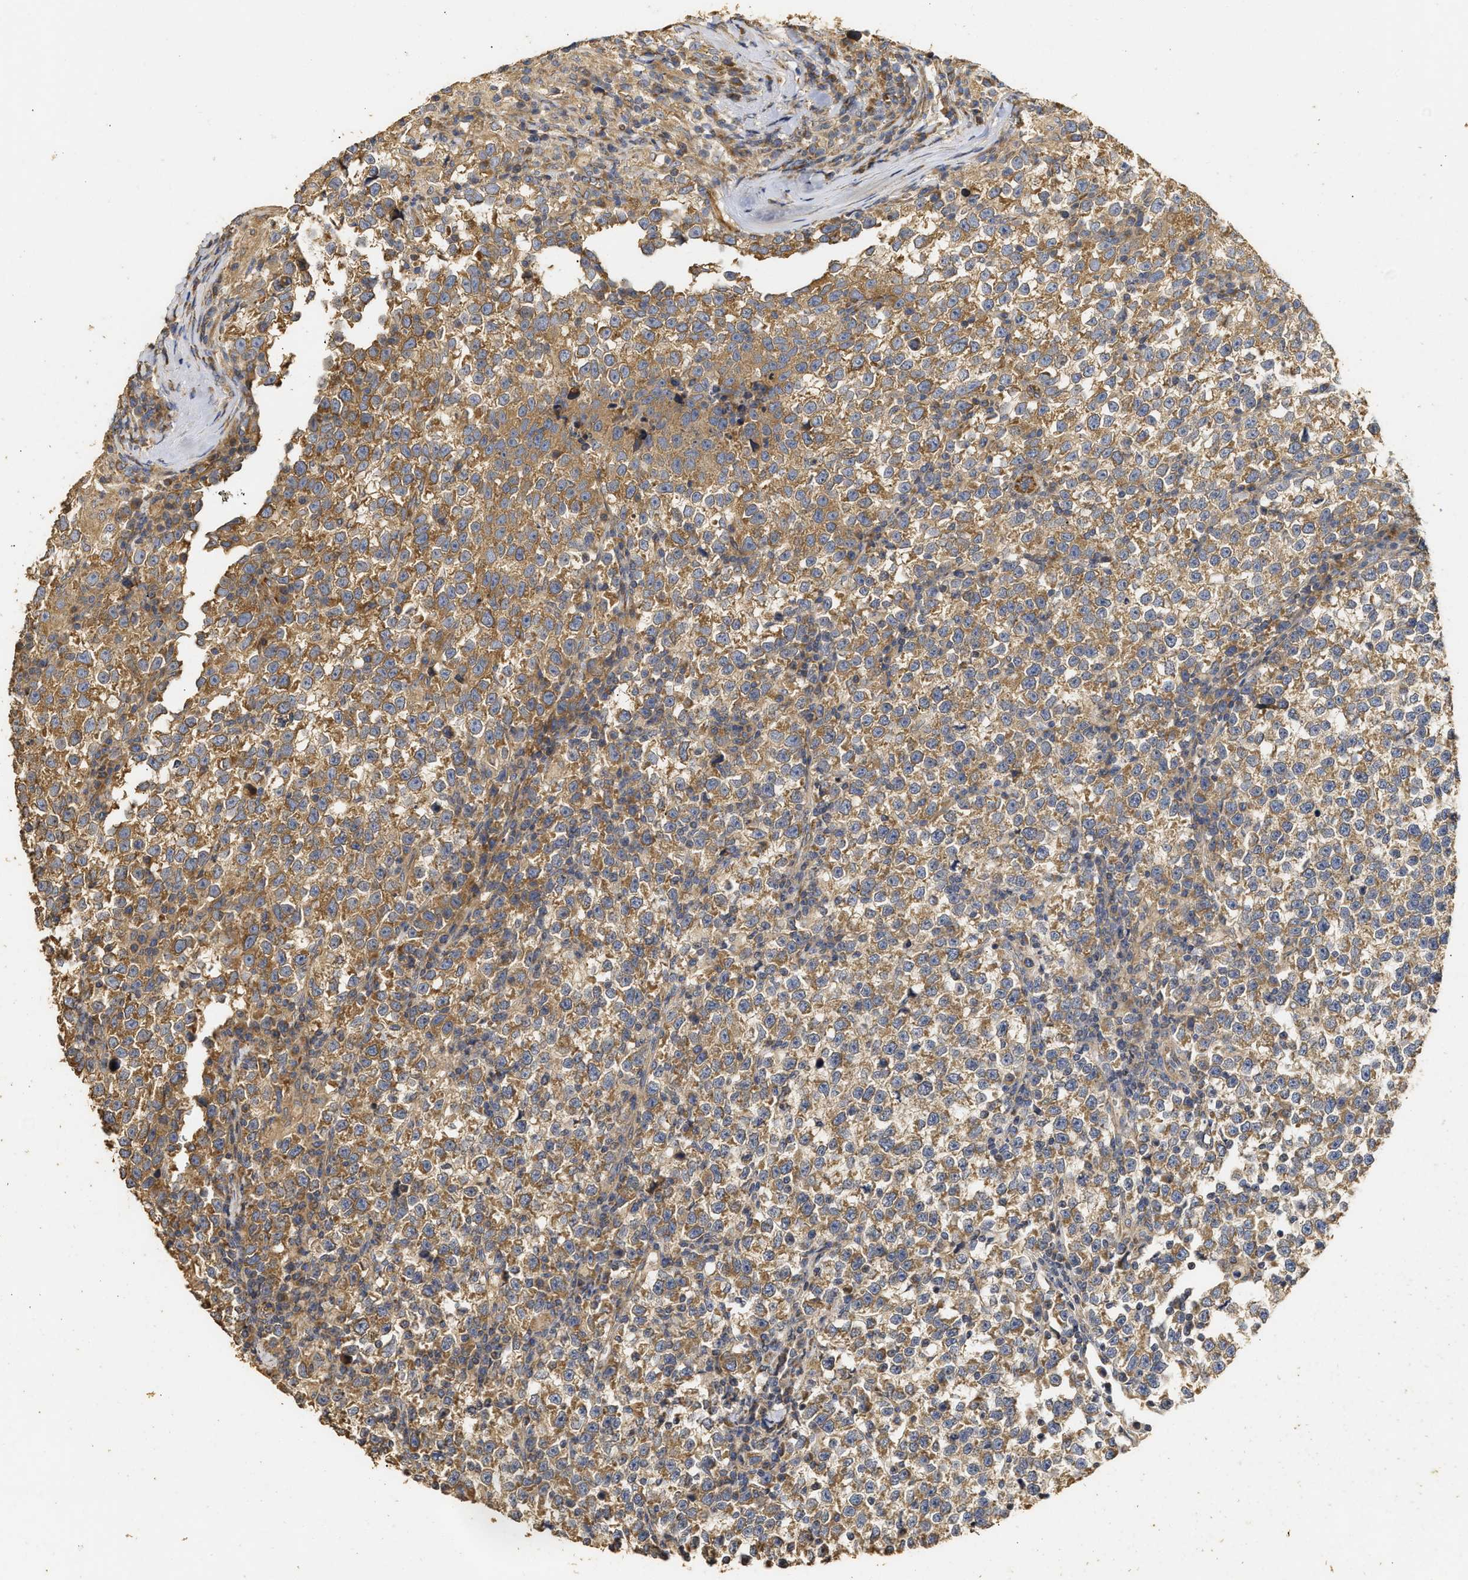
{"staining": {"intensity": "moderate", "quantity": ">75%", "location": "cytoplasmic/membranous"}, "tissue": "testis cancer", "cell_type": "Tumor cells", "image_type": "cancer", "snomed": [{"axis": "morphology", "description": "Normal tissue, NOS"}, {"axis": "morphology", "description": "Seminoma, NOS"}, {"axis": "topography", "description": "Testis"}], "caption": "A histopathology image showing moderate cytoplasmic/membranous staining in approximately >75% of tumor cells in testis cancer (seminoma), as visualized by brown immunohistochemical staining.", "gene": "NAV1", "patient": {"sex": "male", "age": 43}}